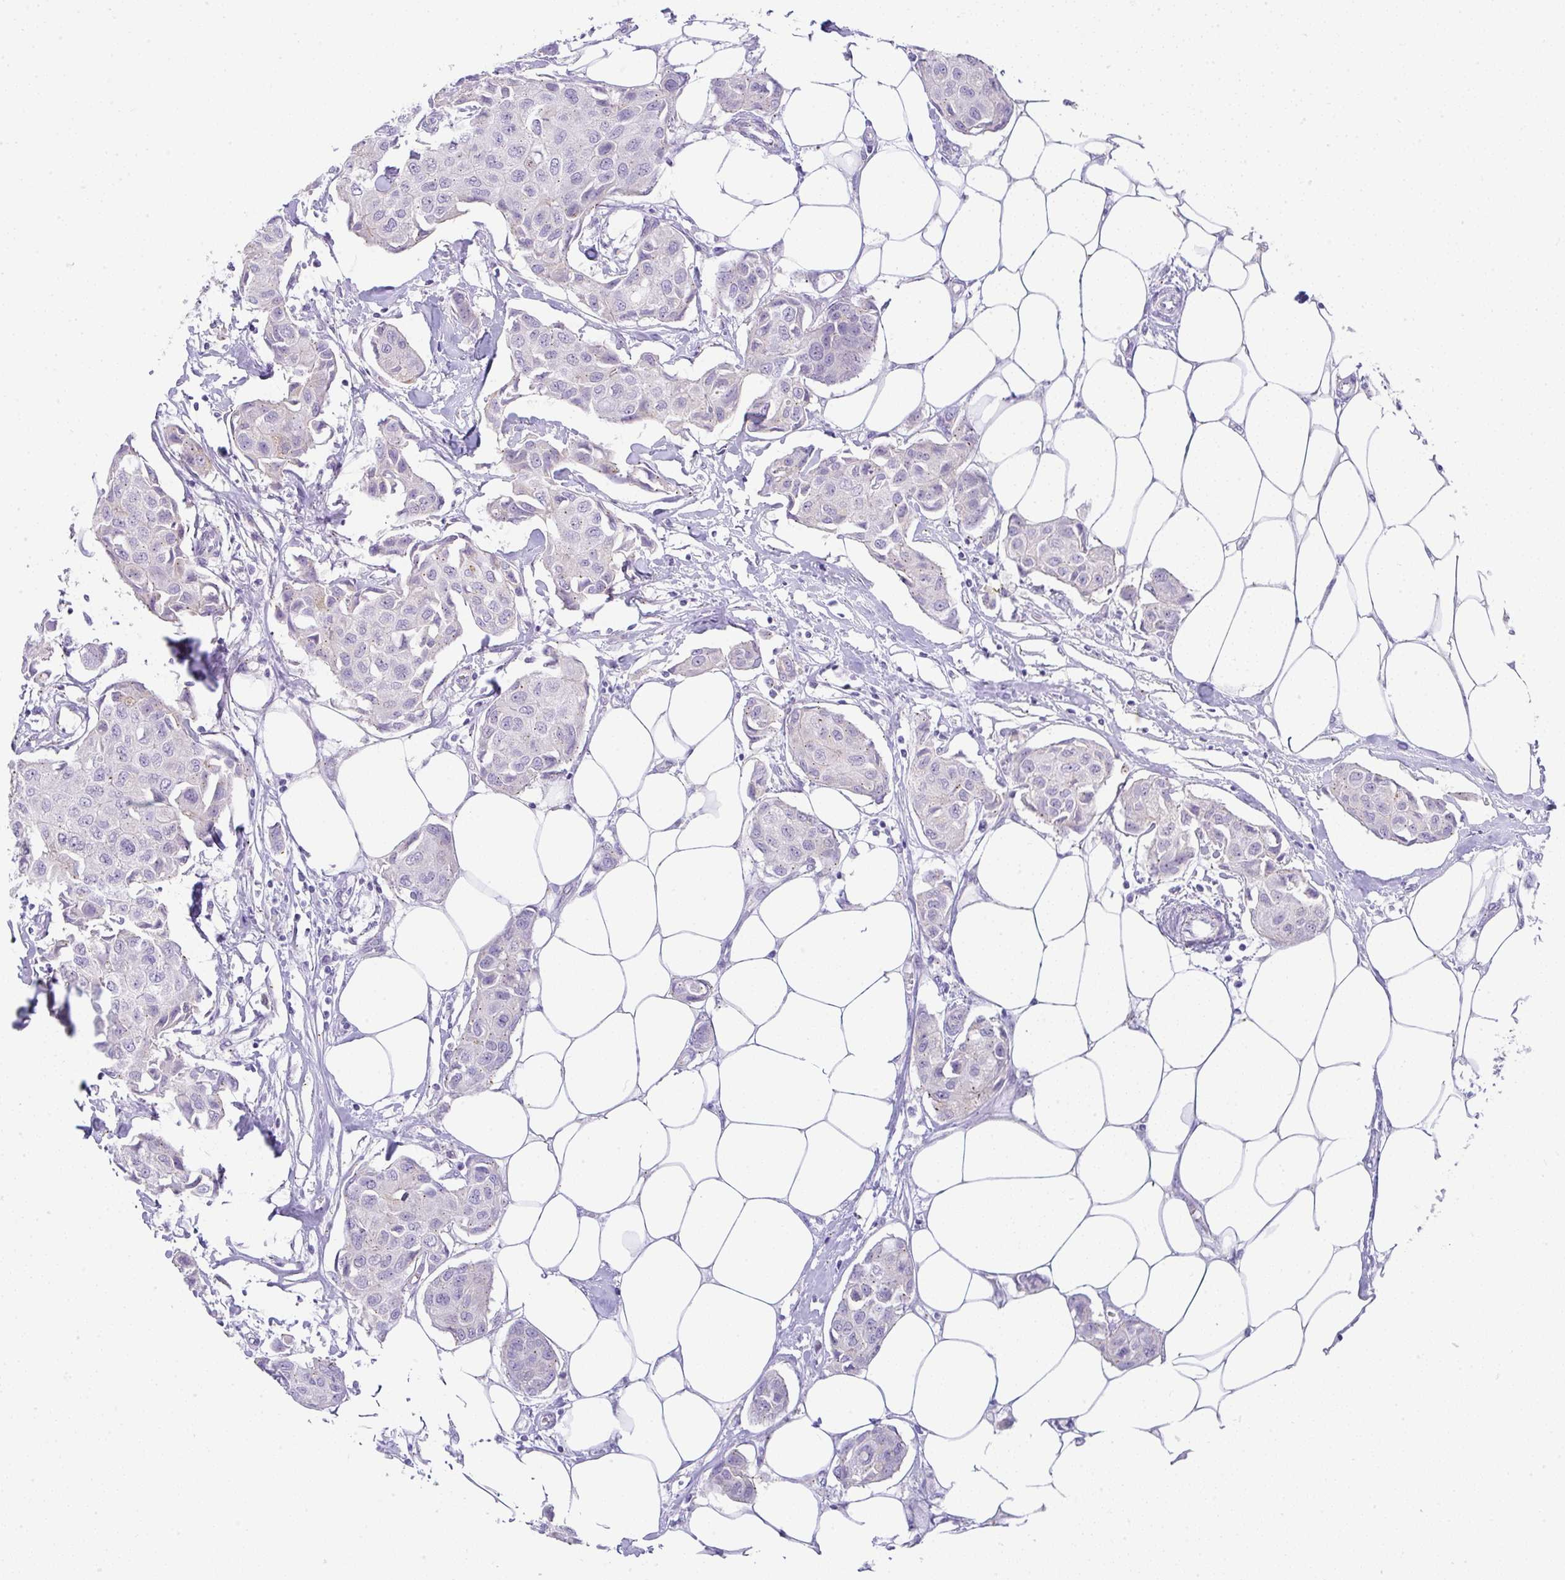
{"staining": {"intensity": "weak", "quantity": "<25%", "location": "cytoplasmic/membranous"}, "tissue": "breast cancer", "cell_type": "Tumor cells", "image_type": "cancer", "snomed": [{"axis": "morphology", "description": "Duct carcinoma"}, {"axis": "topography", "description": "Breast"}, {"axis": "topography", "description": "Lymph node"}], "caption": "The IHC histopathology image has no significant positivity in tumor cells of breast cancer tissue.", "gene": "FAM177A1", "patient": {"sex": "female", "age": 80}}